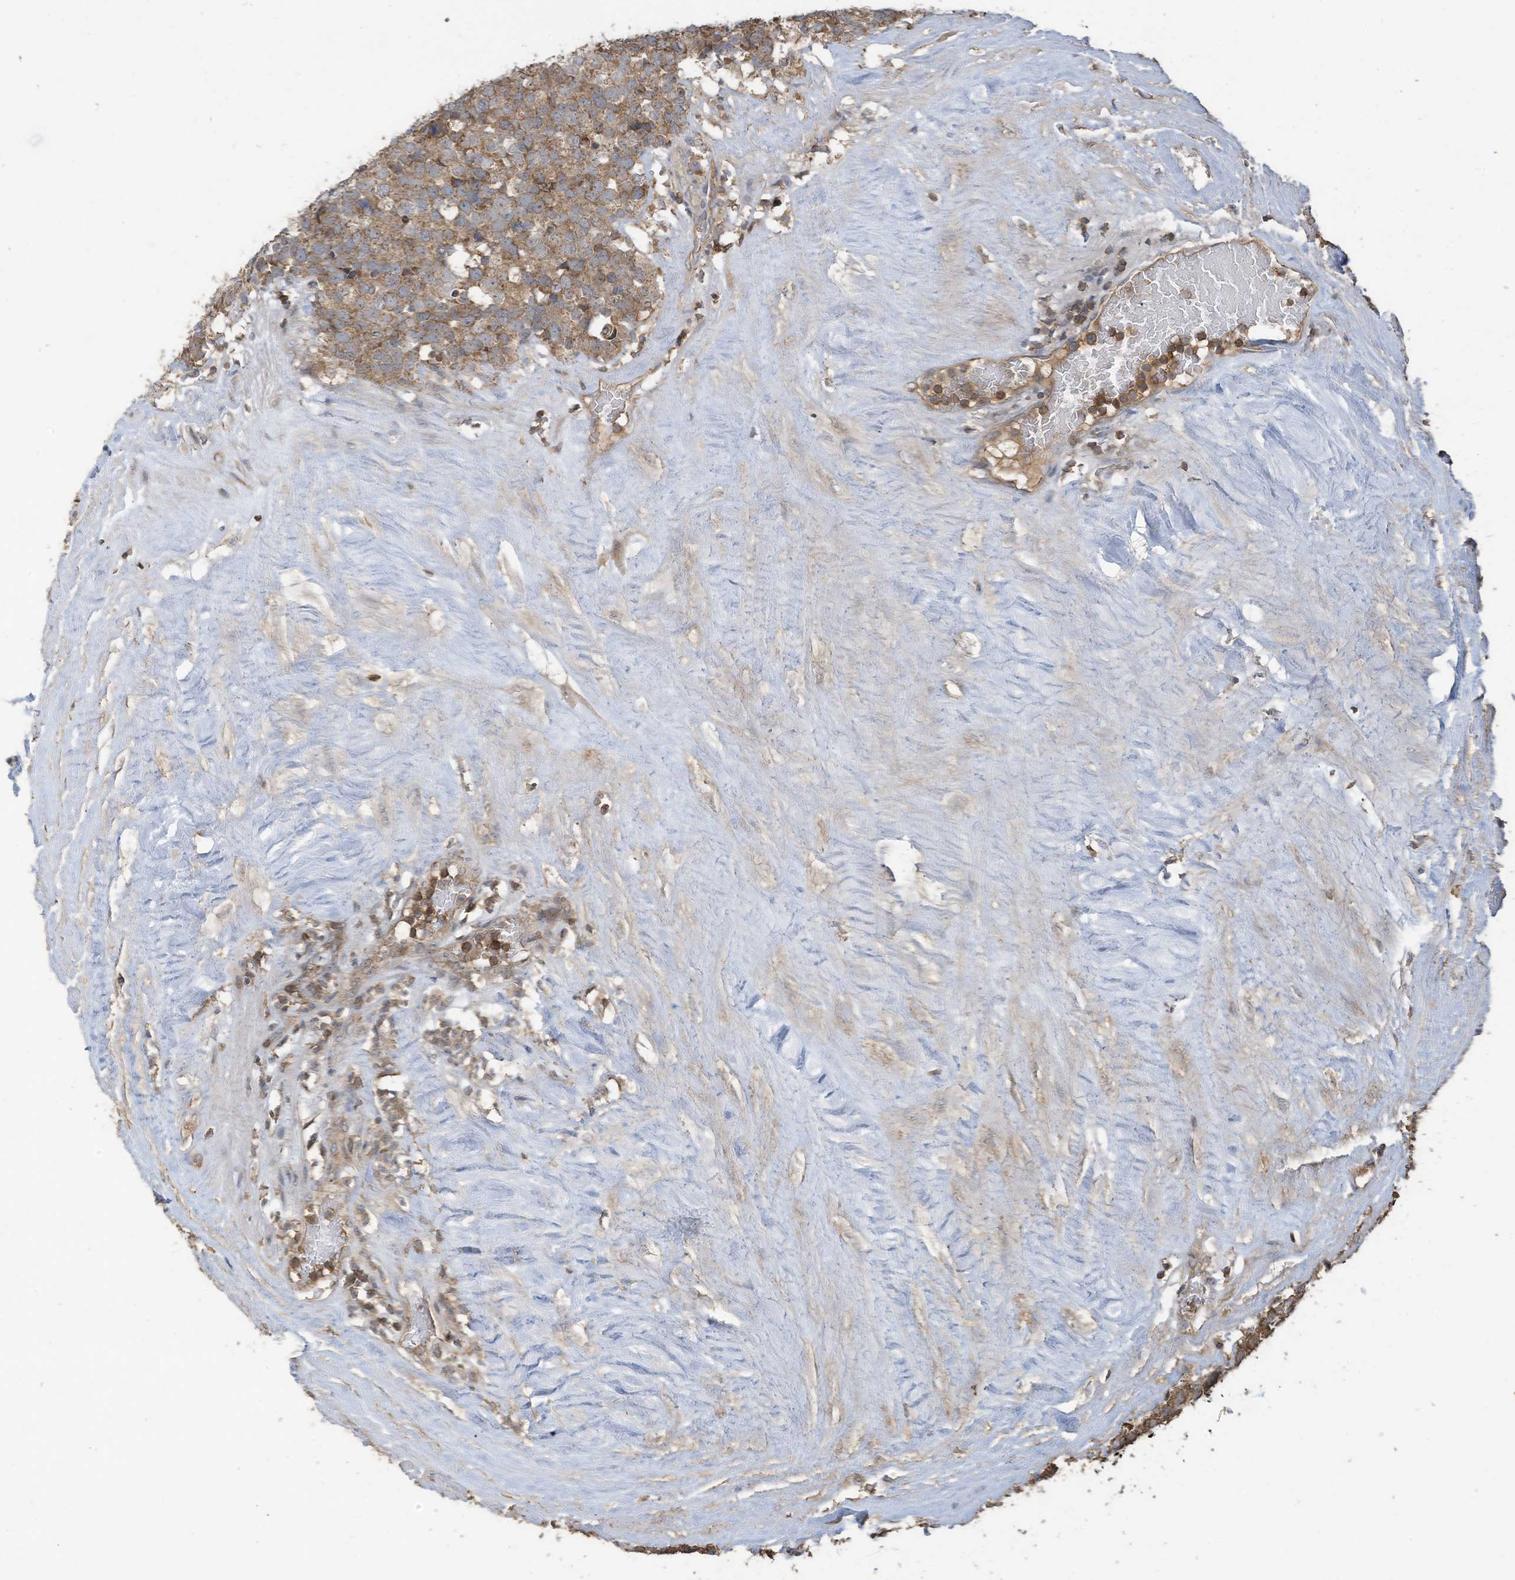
{"staining": {"intensity": "moderate", "quantity": ">75%", "location": "cytoplasmic/membranous"}, "tissue": "testis cancer", "cell_type": "Tumor cells", "image_type": "cancer", "snomed": [{"axis": "morphology", "description": "Seminoma, NOS"}, {"axis": "topography", "description": "Testis"}], "caption": "IHC of human seminoma (testis) displays medium levels of moderate cytoplasmic/membranous staining in about >75% of tumor cells. (brown staining indicates protein expression, while blue staining denotes nuclei).", "gene": "COX10", "patient": {"sex": "male", "age": 71}}